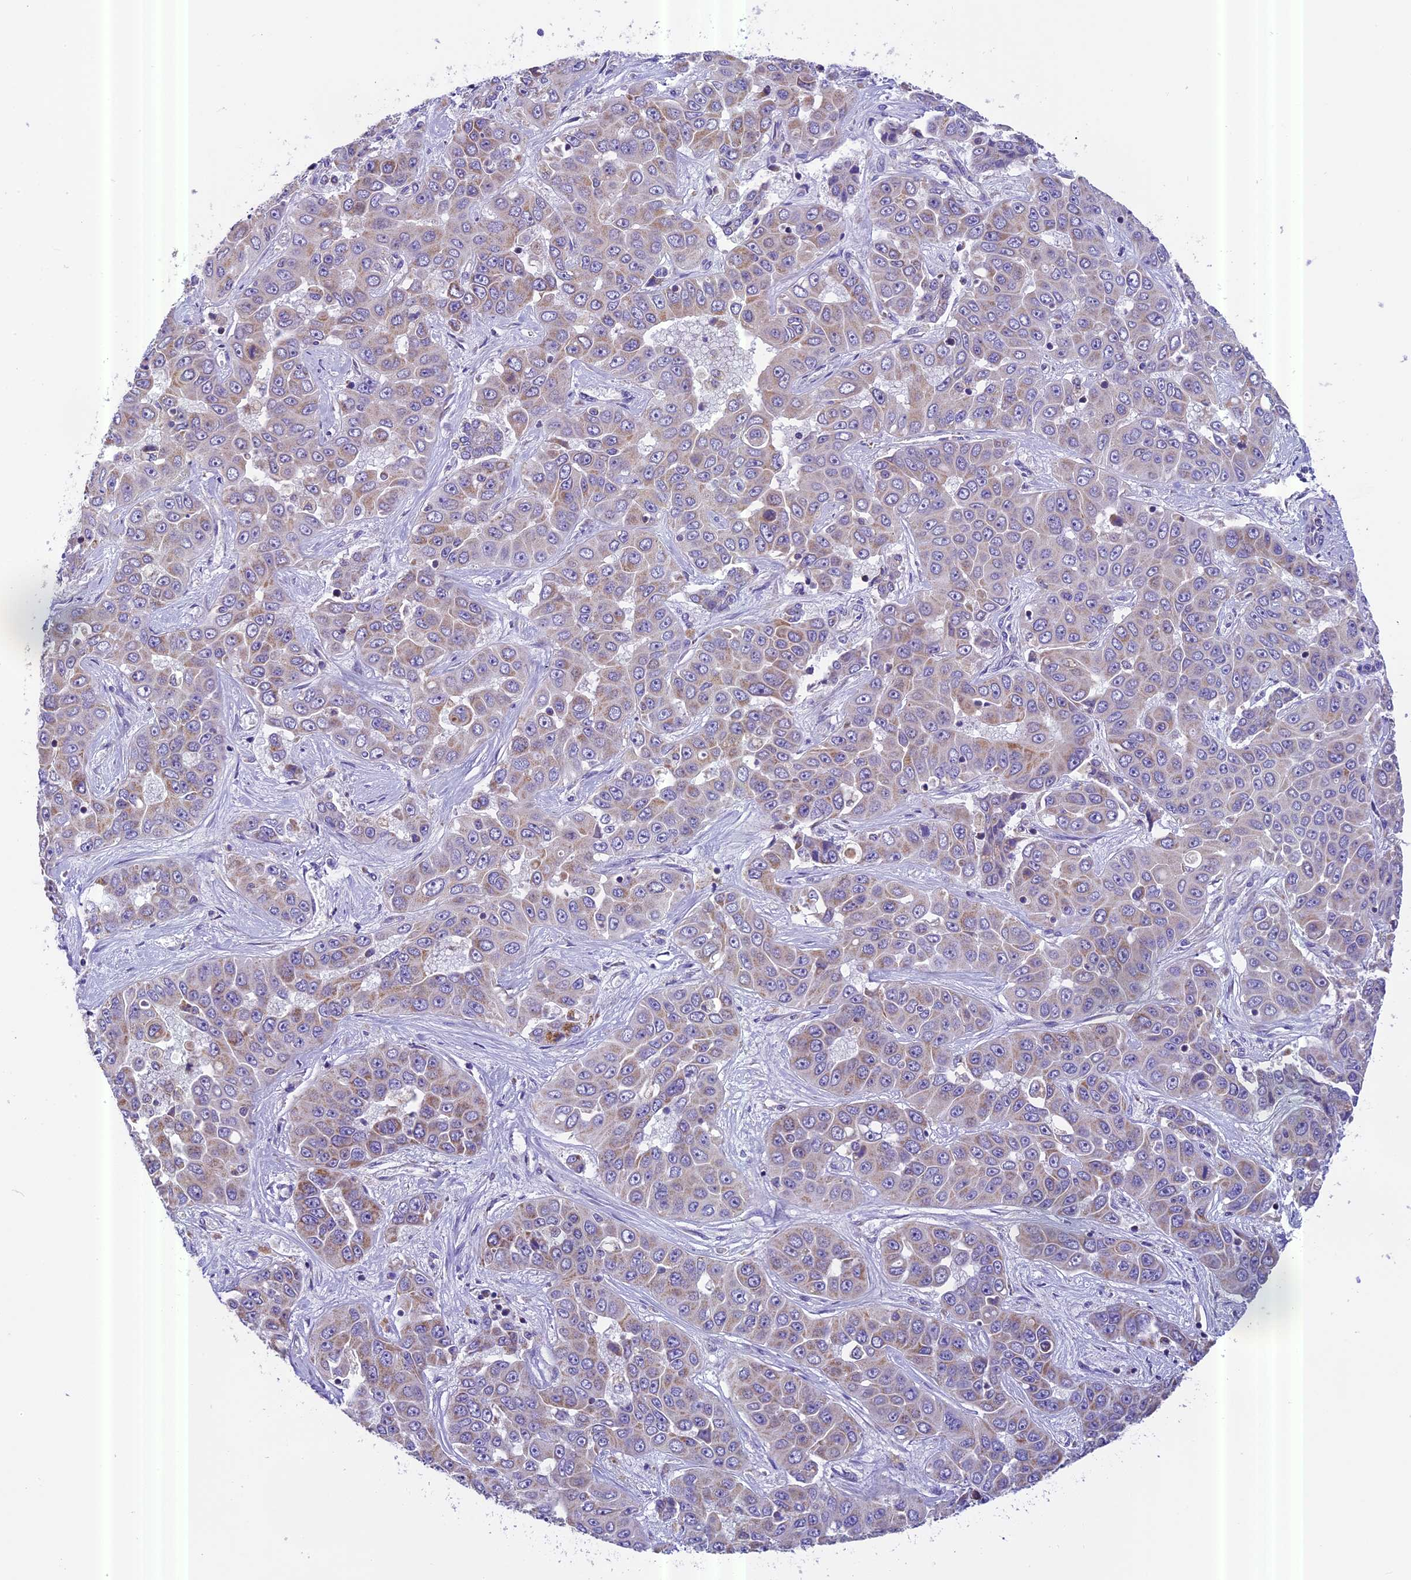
{"staining": {"intensity": "moderate", "quantity": "25%-75%", "location": "cytoplasmic/membranous"}, "tissue": "liver cancer", "cell_type": "Tumor cells", "image_type": "cancer", "snomed": [{"axis": "morphology", "description": "Cholangiocarcinoma"}, {"axis": "topography", "description": "Liver"}], "caption": "Cholangiocarcinoma (liver) stained for a protein exhibits moderate cytoplasmic/membranous positivity in tumor cells.", "gene": "MGME1", "patient": {"sex": "female", "age": 52}}